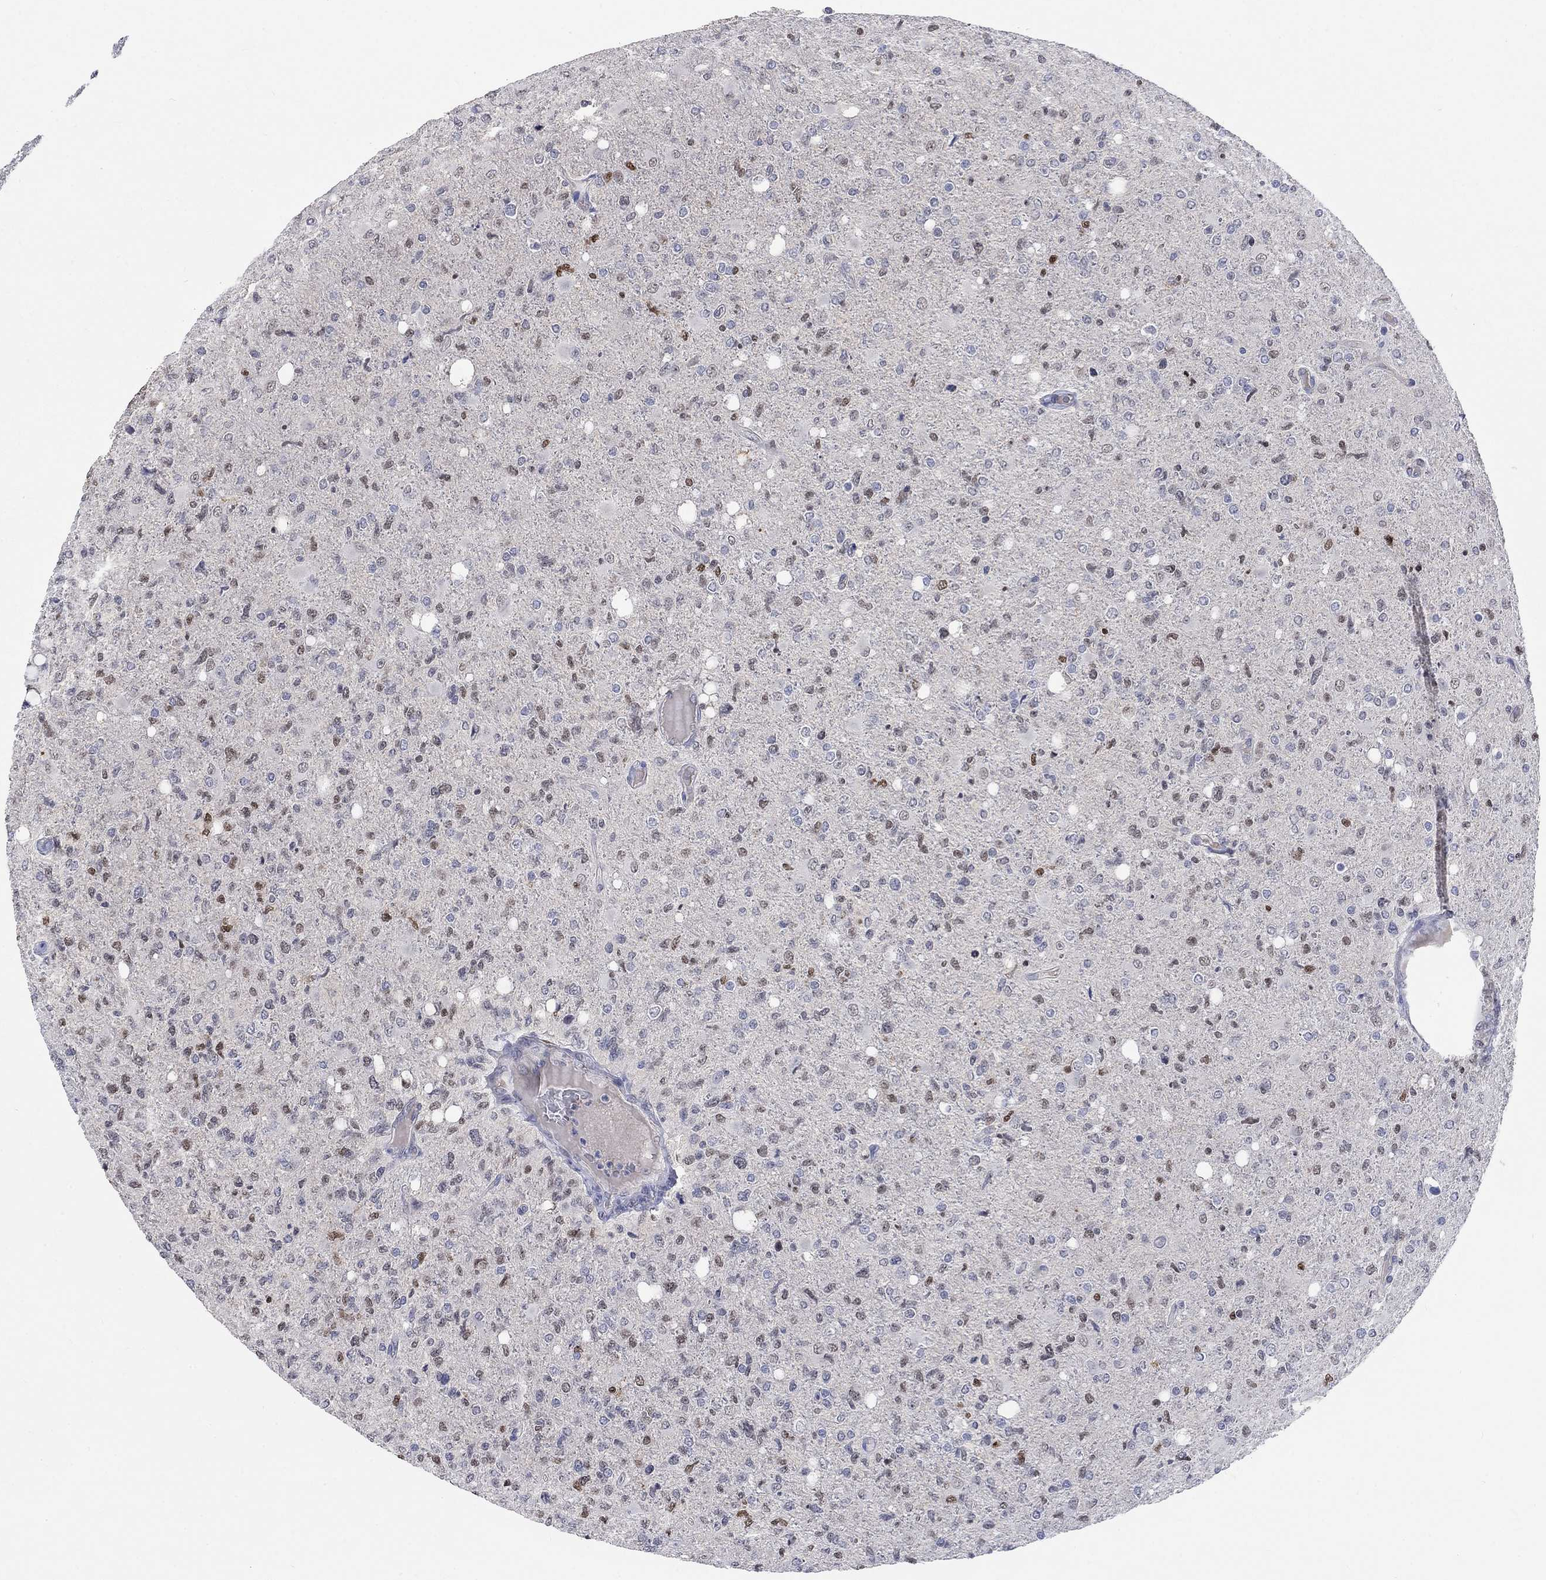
{"staining": {"intensity": "moderate", "quantity": "<25%", "location": "nuclear"}, "tissue": "glioma", "cell_type": "Tumor cells", "image_type": "cancer", "snomed": [{"axis": "morphology", "description": "Glioma, malignant, High grade"}, {"axis": "topography", "description": "Cerebral cortex"}], "caption": "A brown stain highlights moderate nuclear positivity of a protein in human glioma tumor cells.", "gene": "ZBTB18", "patient": {"sex": "male", "age": 70}}